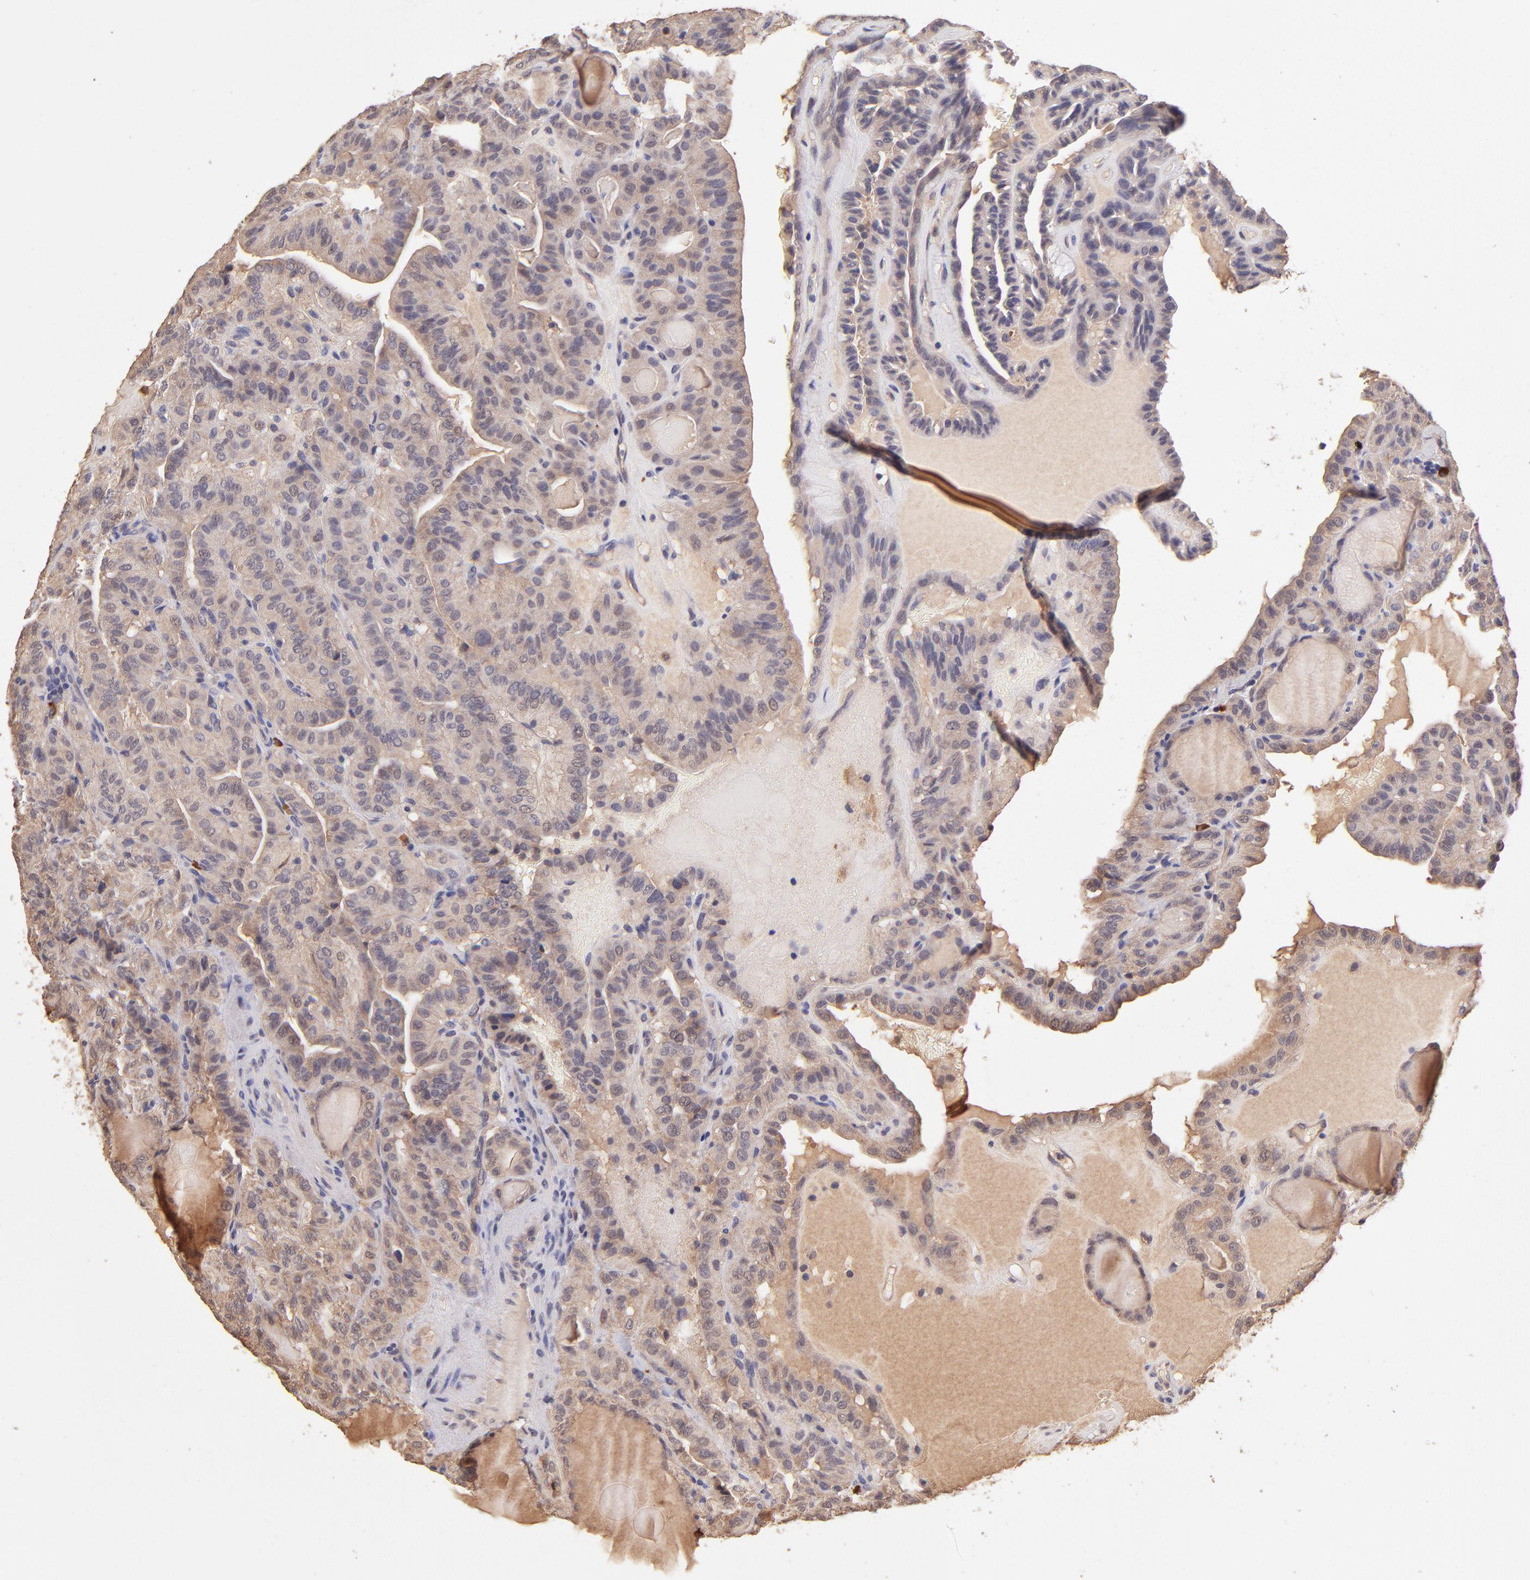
{"staining": {"intensity": "negative", "quantity": "none", "location": "none"}, "tissue": "thyroid cancer", "cell_type": "Tumor cells", "image_type": "cancer", "snomed": [{"axis": "morphology", "description": "Papillary adenocarcinoma, NOS"}, {"axis": "topography", "description": "Thyroid gland"}], "caption": "Thyroid cancer (papillary adenocarcinoma) was stained to show a protein in brown. There is no significant positivity in tumor cells. (DAB immunohistochemistry visualized using brightfield microscopy, high magnification).", "gene": "RNASEL", "patient": {"sex": "male", "age": 77}}